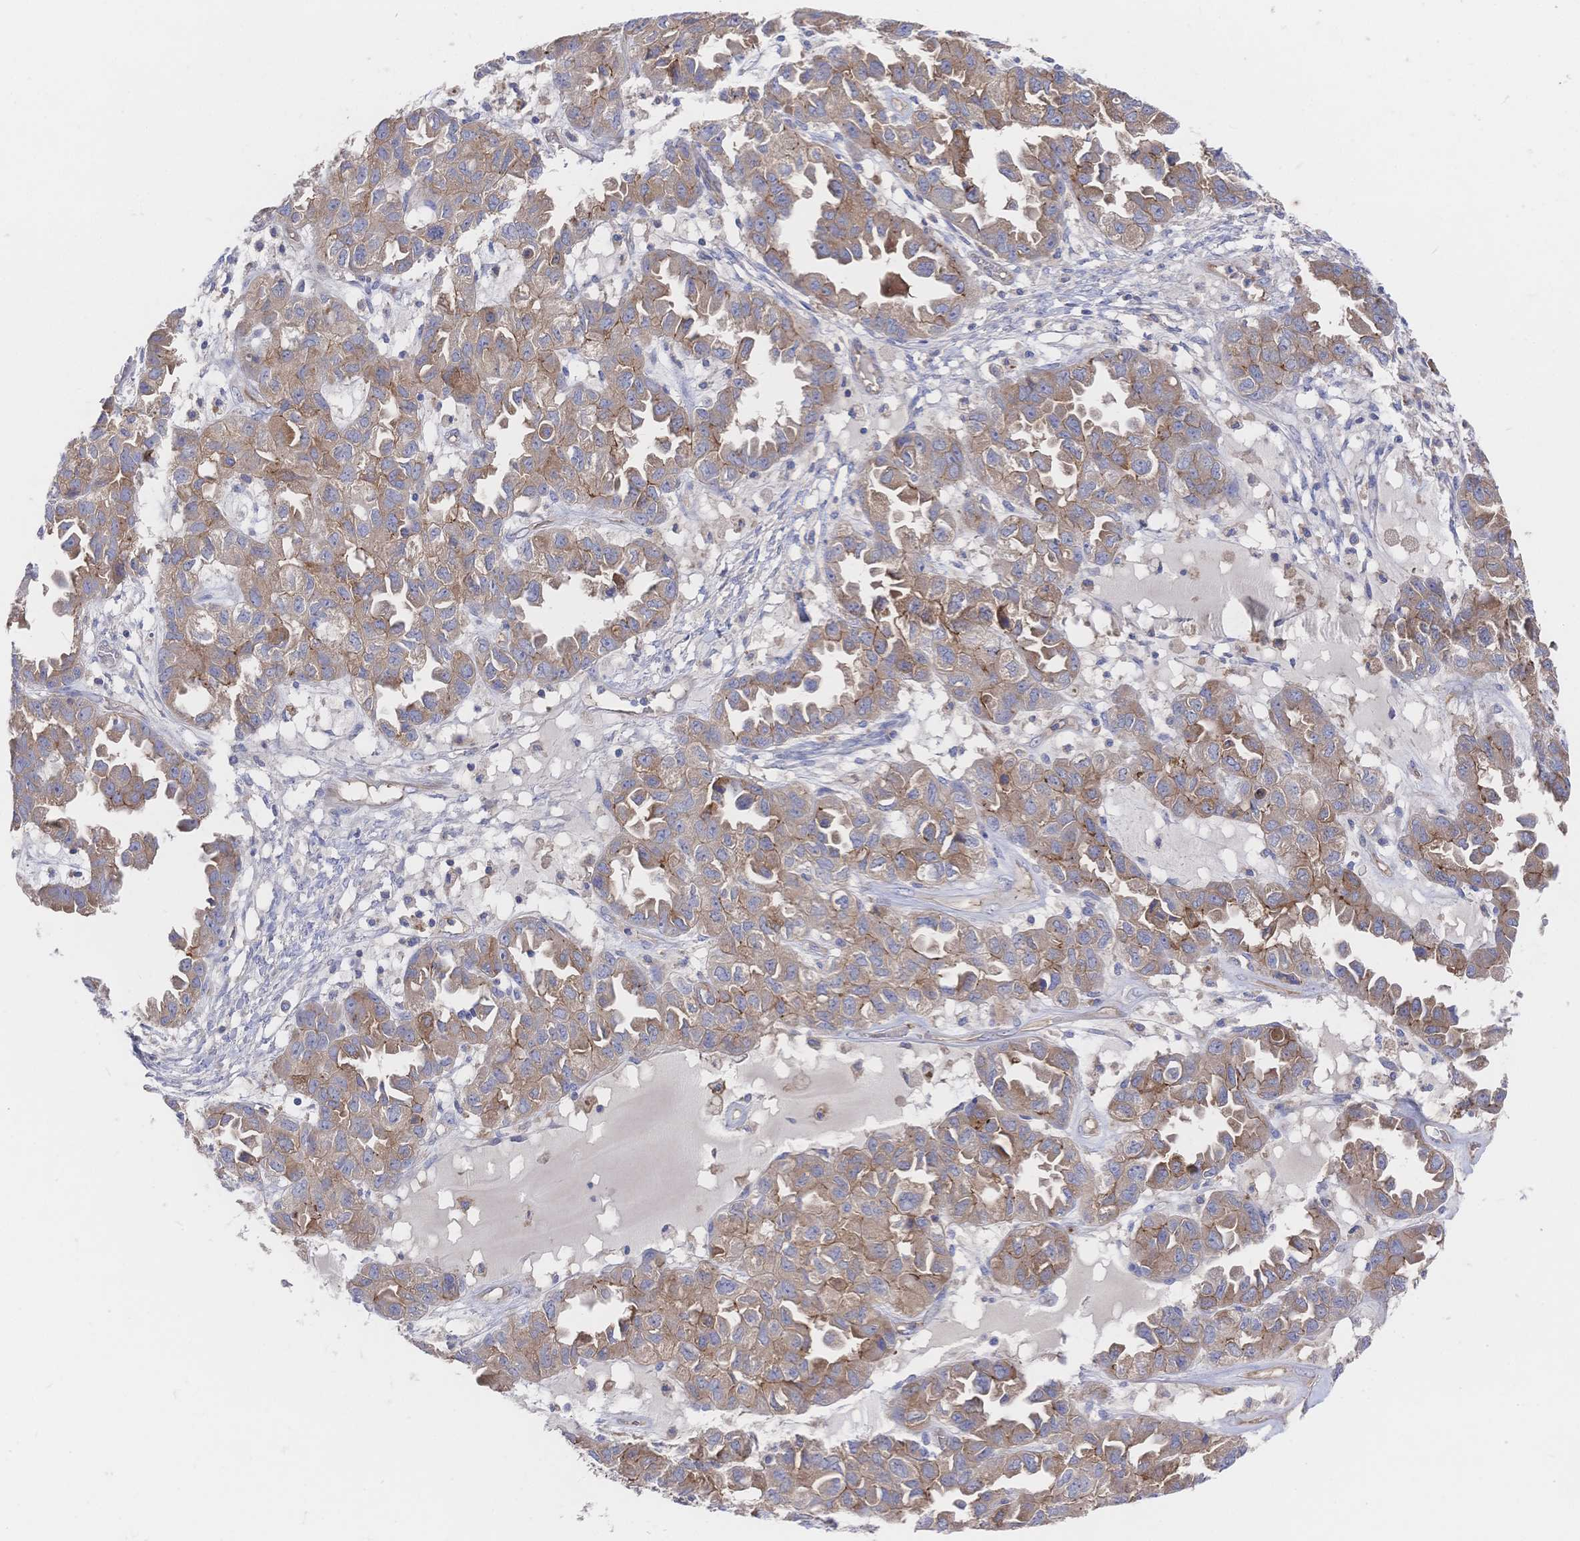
{"staining": {"intensity": "moderate", "quantity": ">75%", "location": "cytoplasmic/membranous"}, "tissue": "ovarian cancer", "cell_type": "Tumor cells", "image_type": "cancer", "snomed": [{"axis": "morphology", "description": "Cystadenocarcinoma, serous, NOS"}, {"axis": "topography", "description": "Ovary"}], "caption": "Moderate cytoplasmic/membranous protein expression is identified in about >75% of tumor cells in ovarian serous cystadenocarcinoma.", "gene": "F11R", "patient": {"sex": "female", "age": 84}}